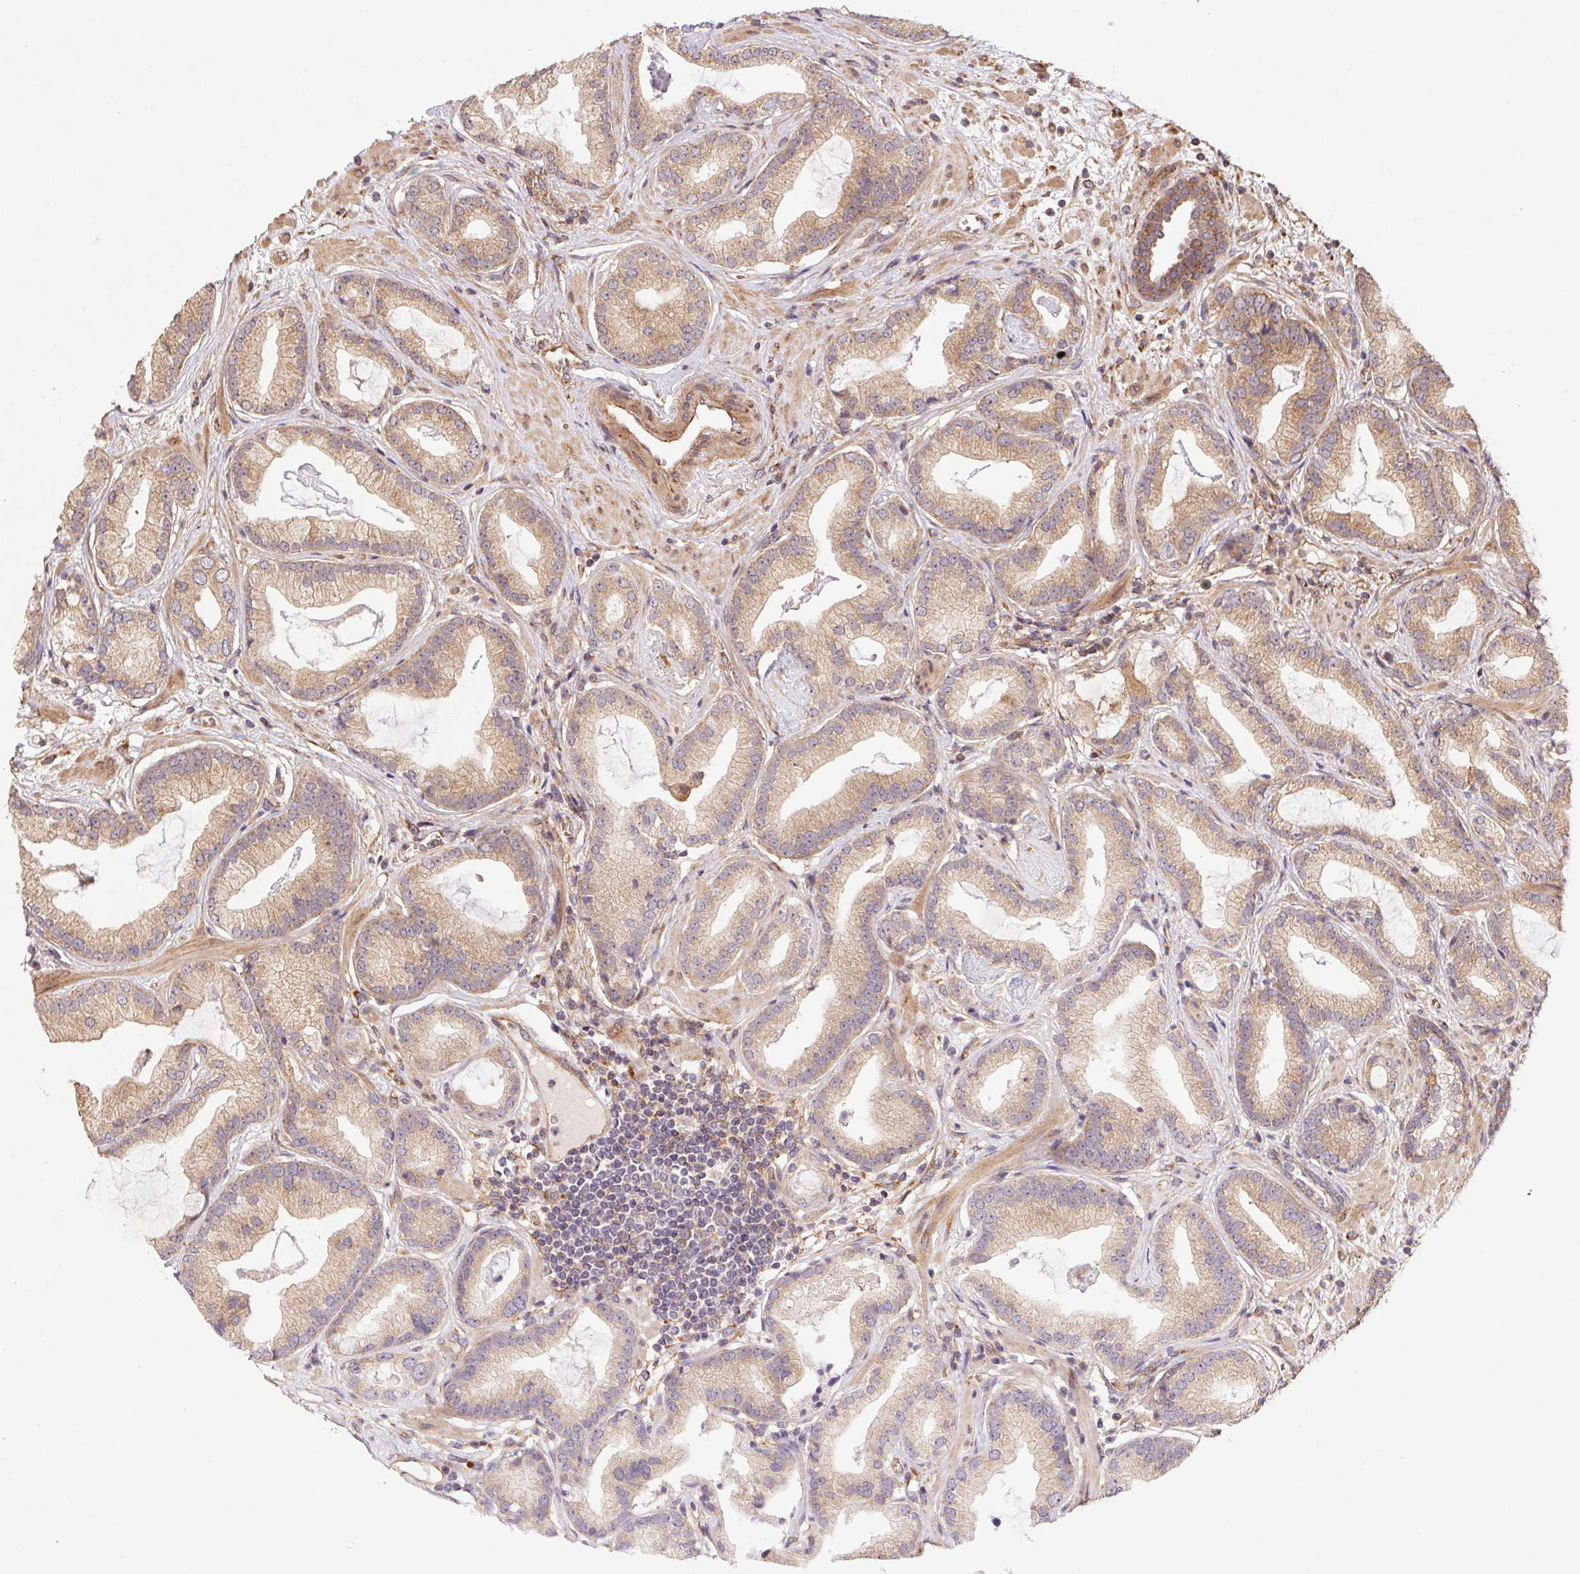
{"staining": {"intensity": "moderate", "quantity": ">75%", "location": "cytoplasmic/membranous"}, "tissue": "prostate cancer", "cell_type": "Tumor cells", "image_type": "cancer", "snomed": [{"axis": "morphology", "description": "Adenocarcinoma, Low grade"}, {"axis": "topography", "description": "Prostate"}], "caption": "Prostate low-grade adenocarcinoma stained with a protein marker displays moderate staining in tumor cells.", "gene": "USE1", "patient": {"sex": "male", "age": 62}}